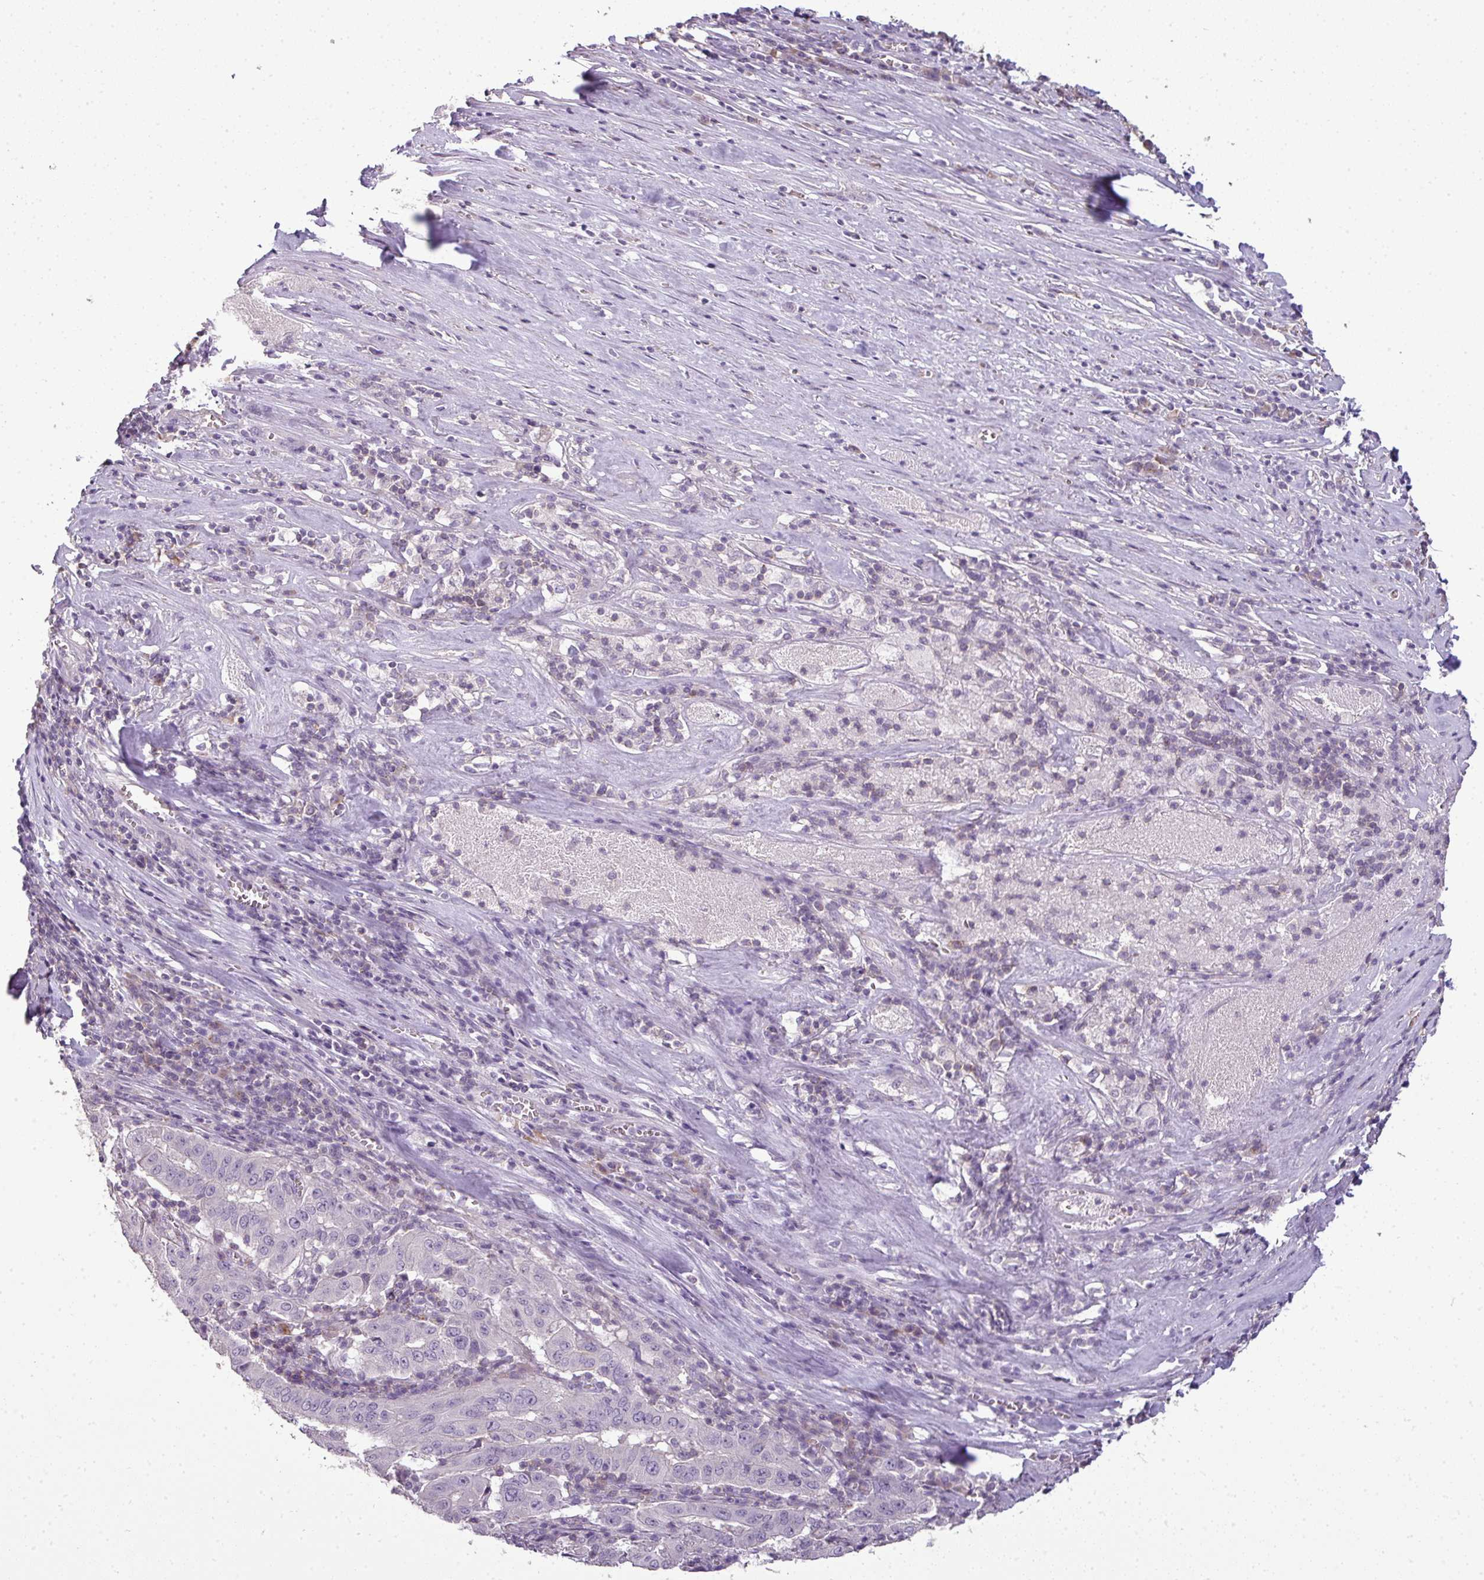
{"staining": {"intensity": "negative", "quantity": "none", "location": "none"}, "tissue": "pancreatic cancer", "cell_type": "Tumor cells", "image_type": "cancer", "snomed": [{"axis": "morphology", "description": "Adenocarcinoma, NOS"}, {"axis": "topography", "description": "Pancreas"}], "caption": "Micrograph shows no significant protein staining in tumor cells of pancreatic cancer (adenocarcinoma).", "gene": "LY9", "patient": {"sex": "male", "age": 63}}